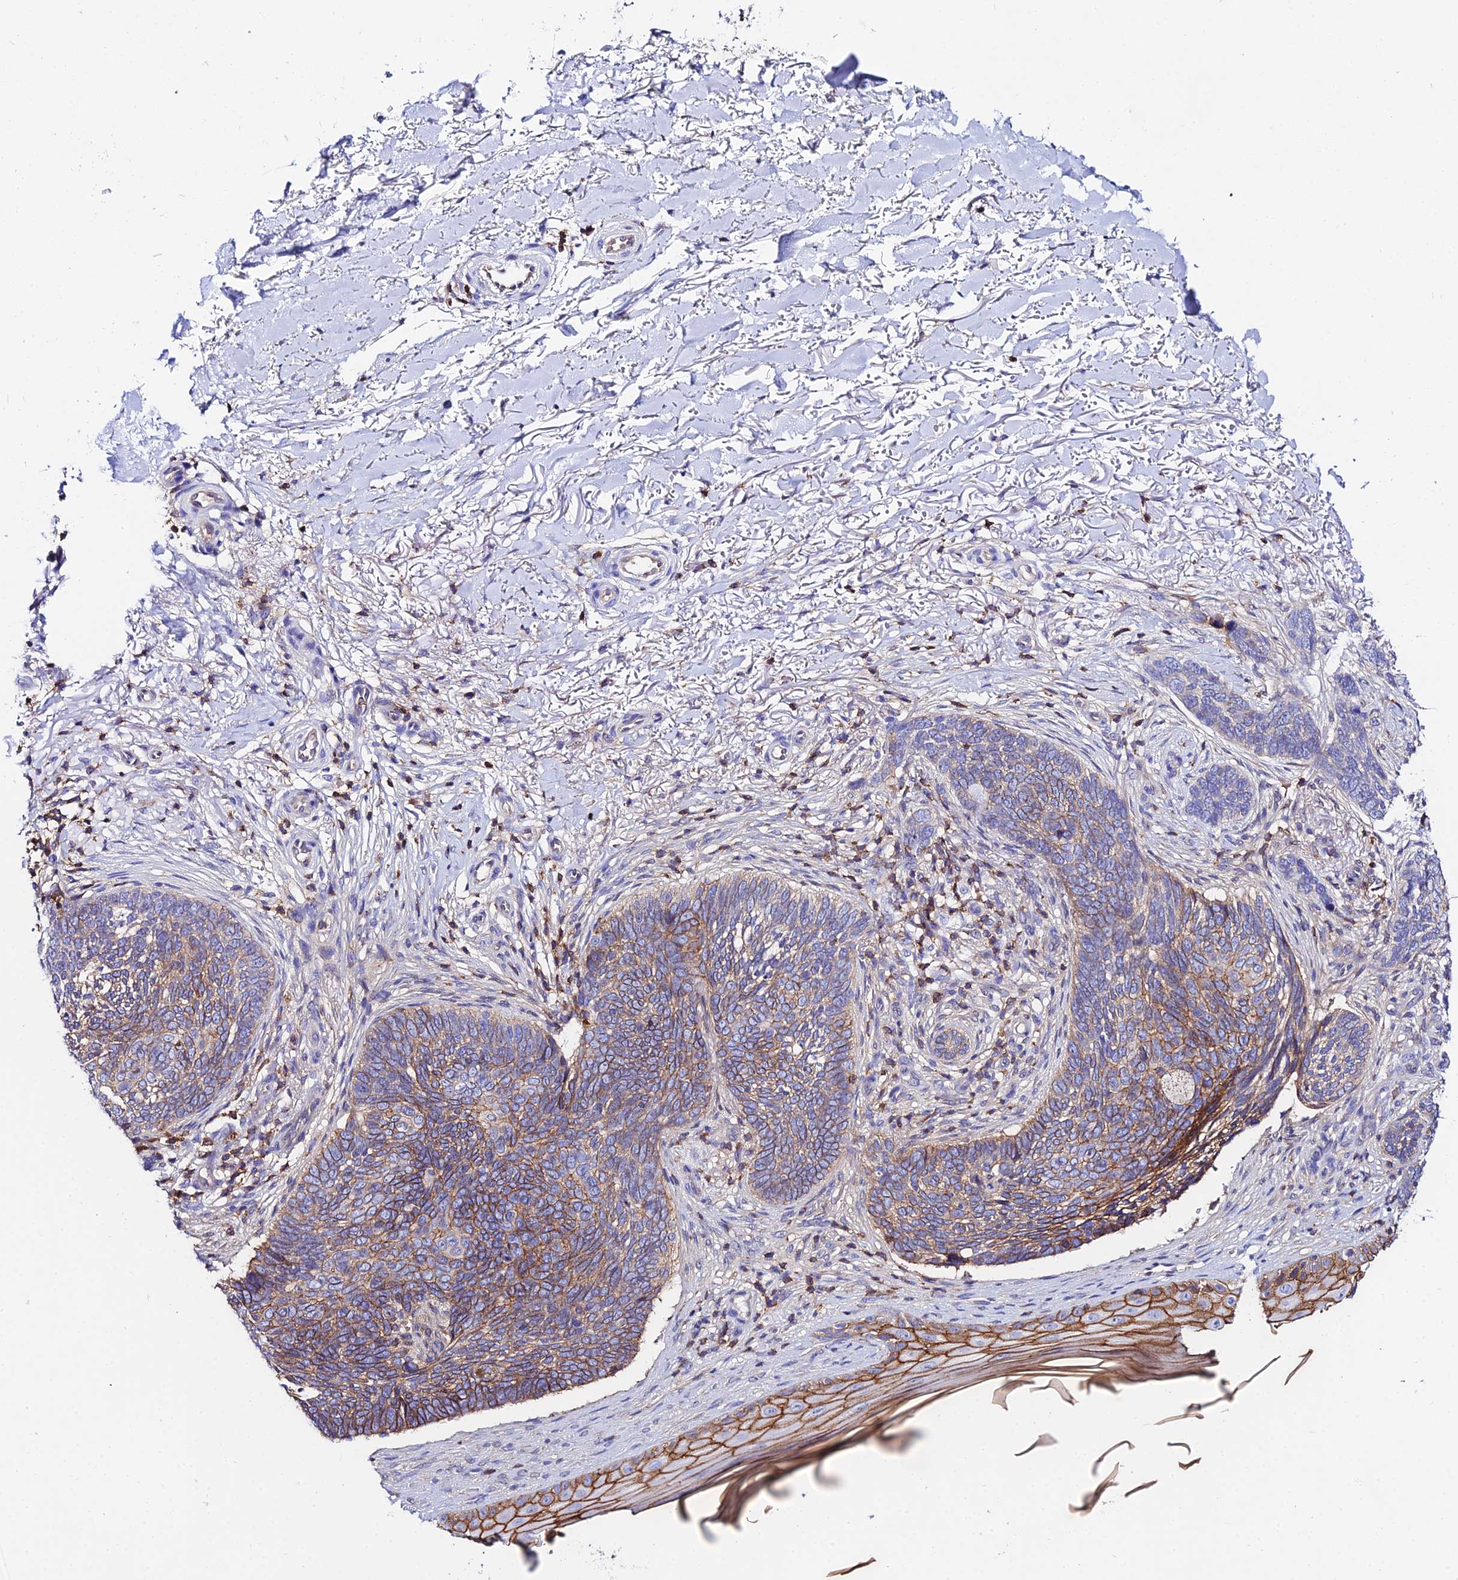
{"staining": {"intensity": "moderate", "quantity": ">75%", "location": "cytoplasmic/membranous"}, "tissue": "skin cancer", "cell_type": "Tumor cells", "image_type": "cancer", "snomed": [{"axis": "morphology", "description": "Normal tissue, NOS"}, {"axis": "morphology", "description": "Basal cell carcinoma"}, {"axis": "topography", "description": "Skin"}], "caption": "Protein expression analysis of skin cancer (basal cell carcinoma) demonstrates moderate cytoplasmic/membranous staining in about >75% of tumor cells.", "gene": "S100A16", "patient": {"sex": "female", "age": 67}}